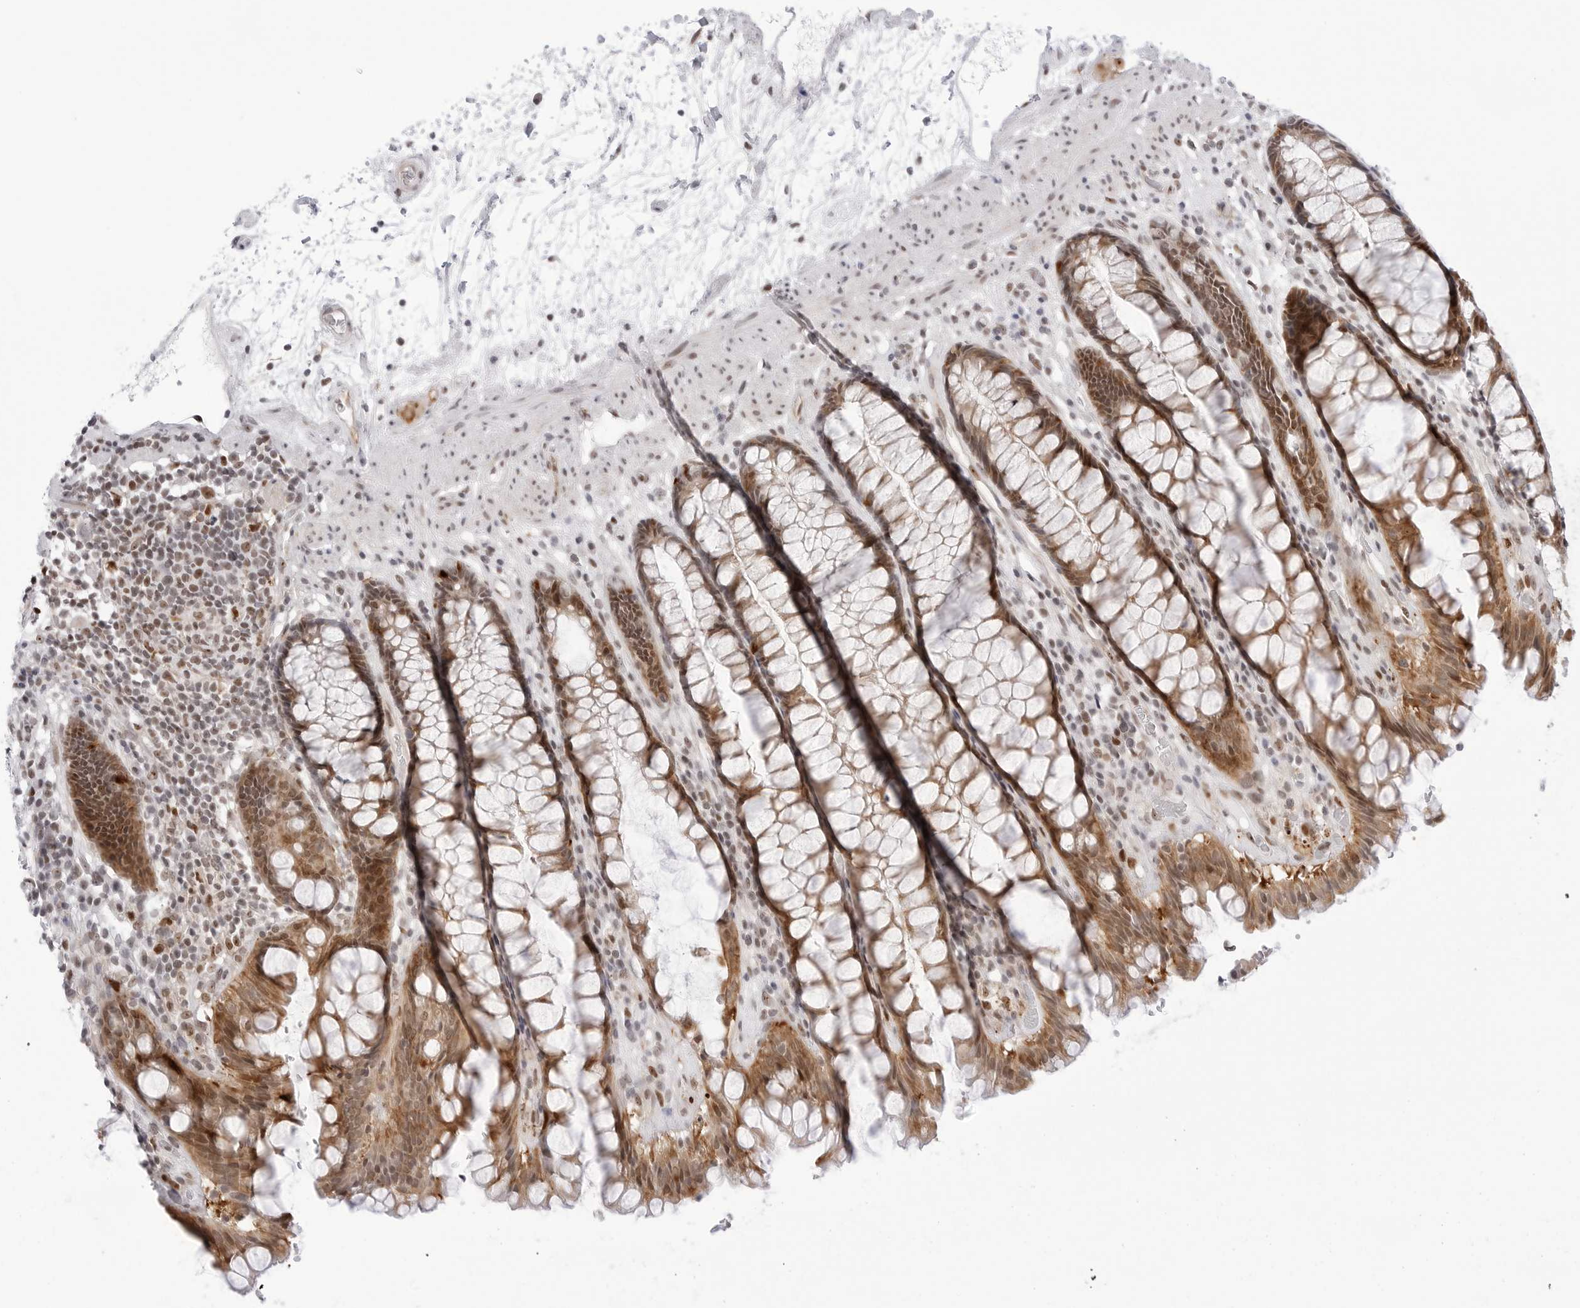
{"staining": {"intensity": "moderate", "quantity": ">75%", "location": "cytoplasmic/membranous,nuclear"}, "tissue": "rectum", "cell_type": "Glandular cells", "image_type": "normal", "snomed": [{"axis": "morphology", "description": "Normal tissue, NOS"}, {"axis": "topography", "description": "Rectum"}], "caption": "This photomicrograph displays immunohistochemistry (IHC) staining of unremarkable human rectum, with medium moderate cytoplasmic/membranous,nuclear positivity in about >75% of glandular cells.", "gene": "C1orf162", "patient": {"sex": "male", "age": 64}}